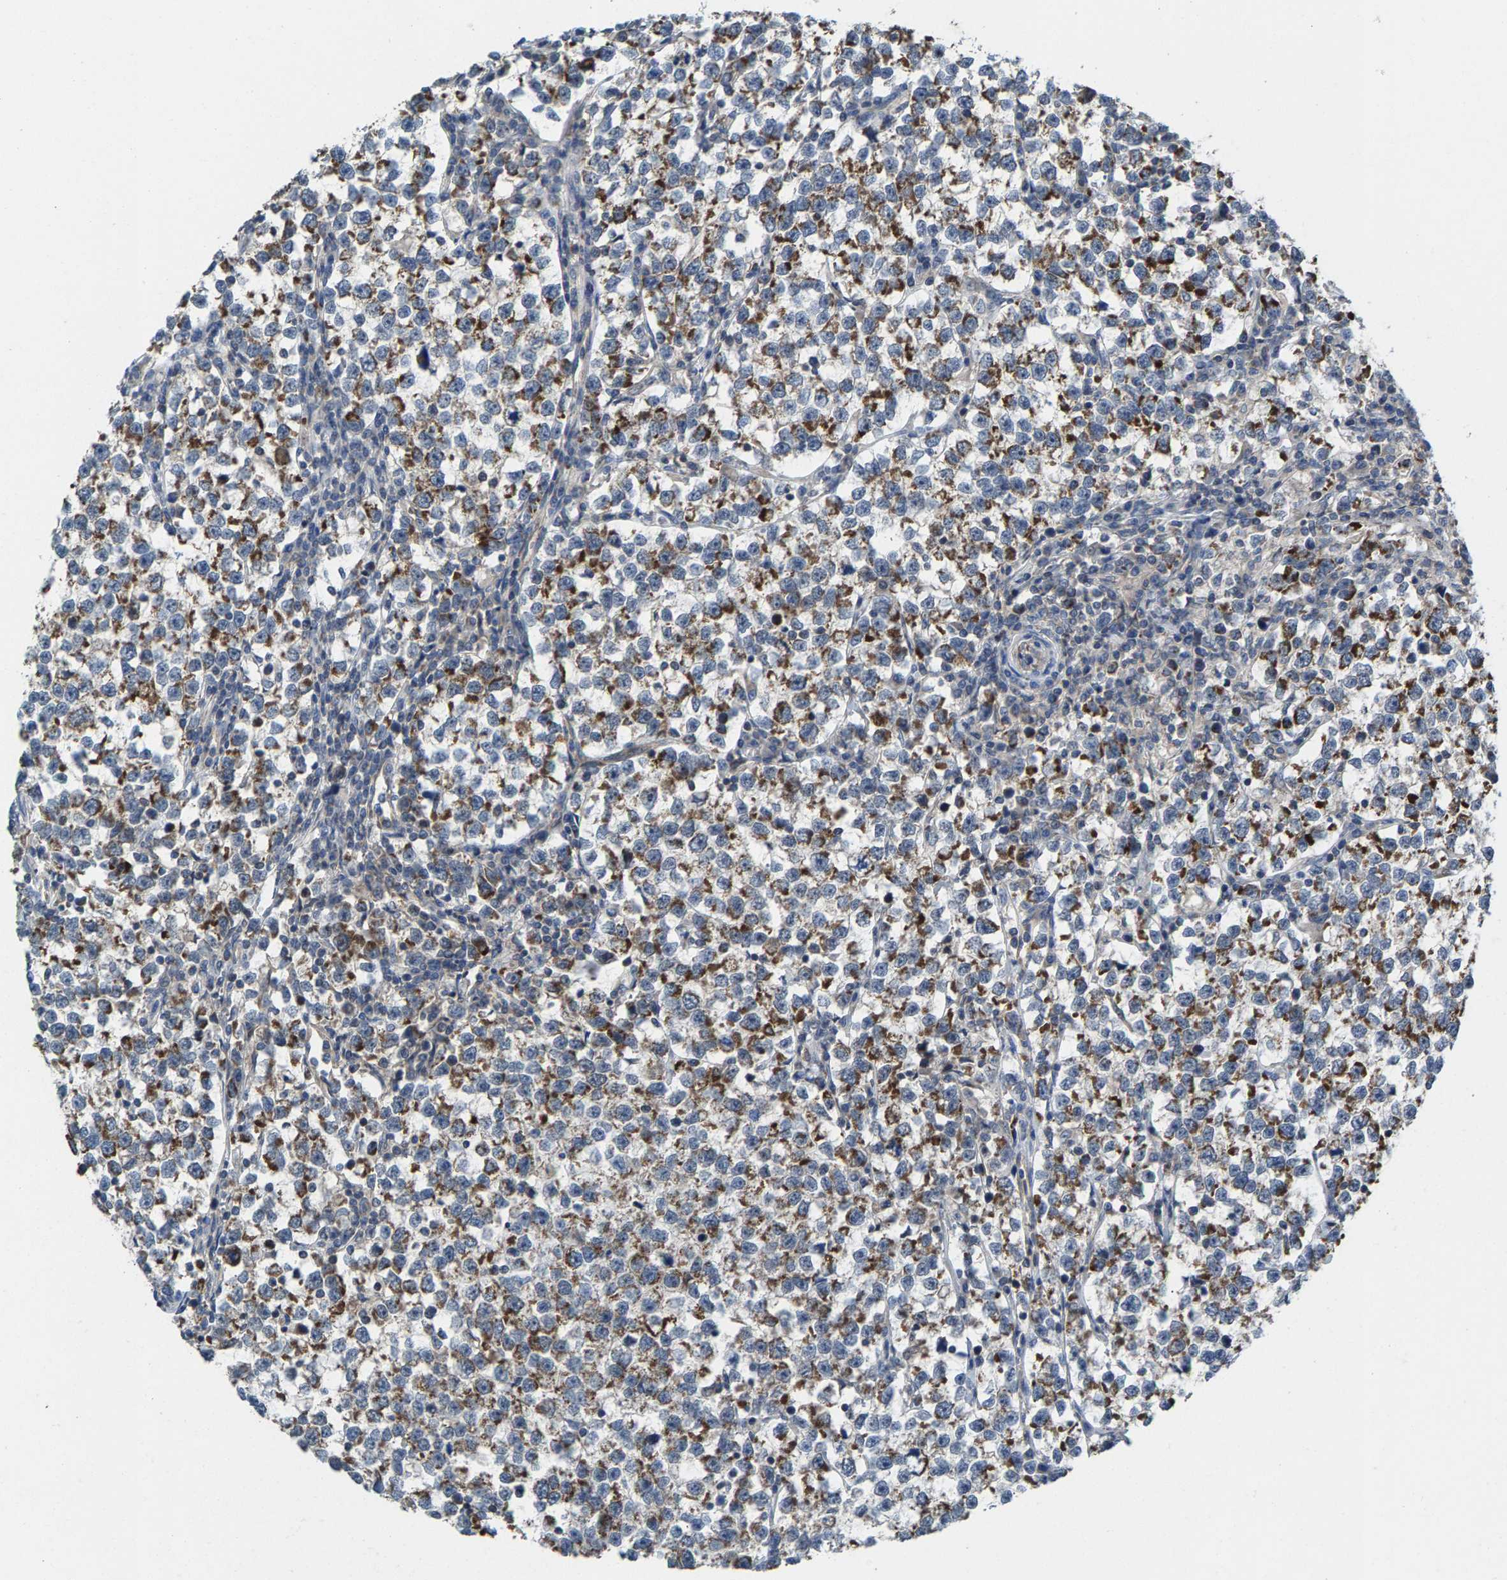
{"staining": {"intensity": "moderate", "quantity": ">75%", "location": "cytoplasmic/membranous"}, "tissue": "testis cancer", "cell_type": "Tumor cells", "image_type": "cancer", "snomed": [{"axis": "morphology", "description": "Normal tissue, NOS"}, {"axis": "morphology", "description": "Seminoma, NOS"}, {"axis": "topography", "description": "Testis"}], "caption": "Testis cancer (seminoma) stained with a brown dye reveals moderate cytoplasmic/membranous positive expression in approximately >75% of tumor cells.", "gene": "MRM1", "patient": {"sex": "male", "age": 43}}